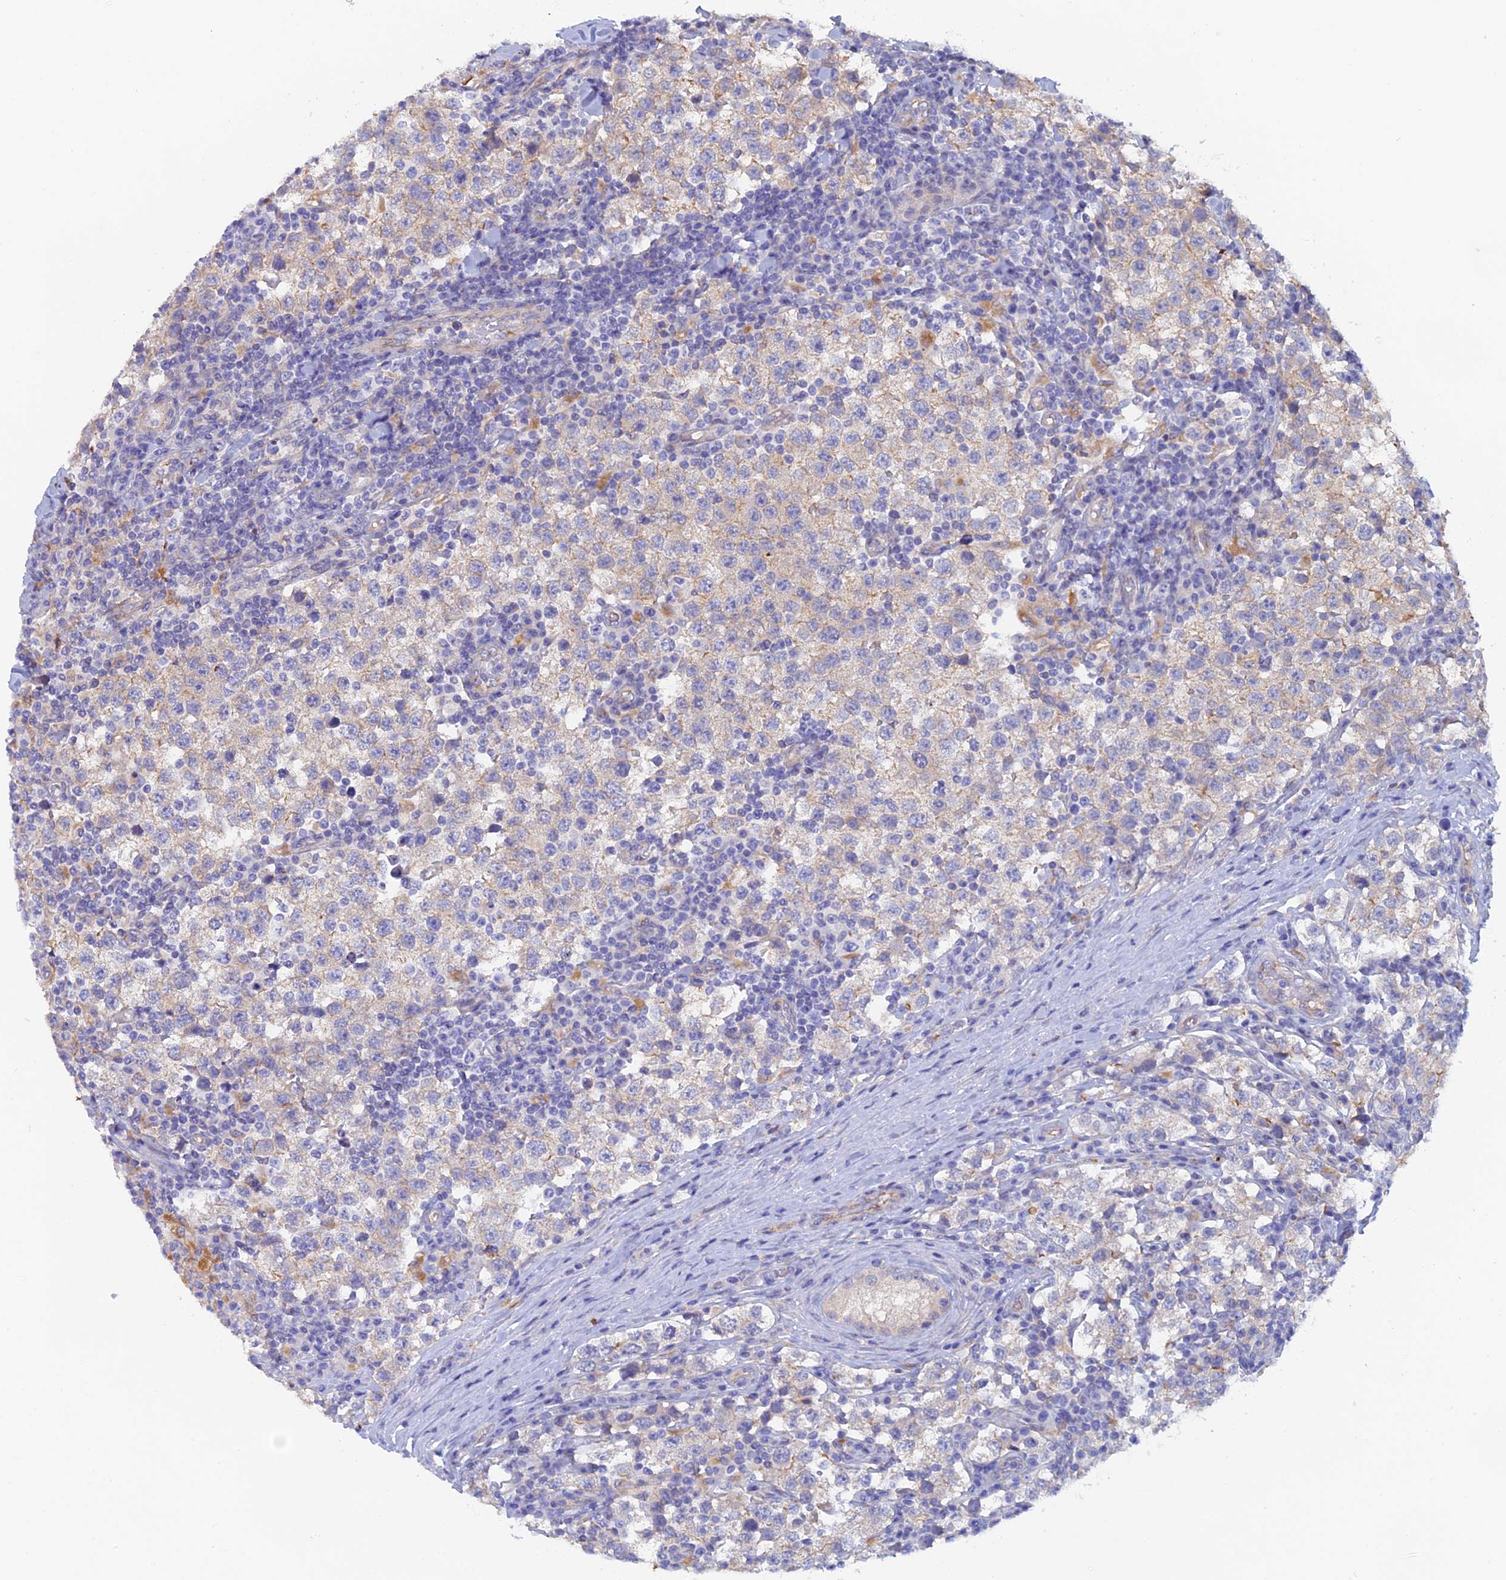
{"staining": {"intensity": "negative", "quantity": "none", "location": "none"}, "tissue": "testis cancer", "cell_type": "Tumor cells", "image_type": "cancer", "snomed": [{"axis": "morphology", "description": "Seminoma, NOS"}, {"axis": "topography", "description": "Testis"}], "caption": "Human testis cancer stained for a protein using IHC exhibits no expression in tumor cells.", "gene": "FZR1", "patient": {"sex": "male", "age": 34}}